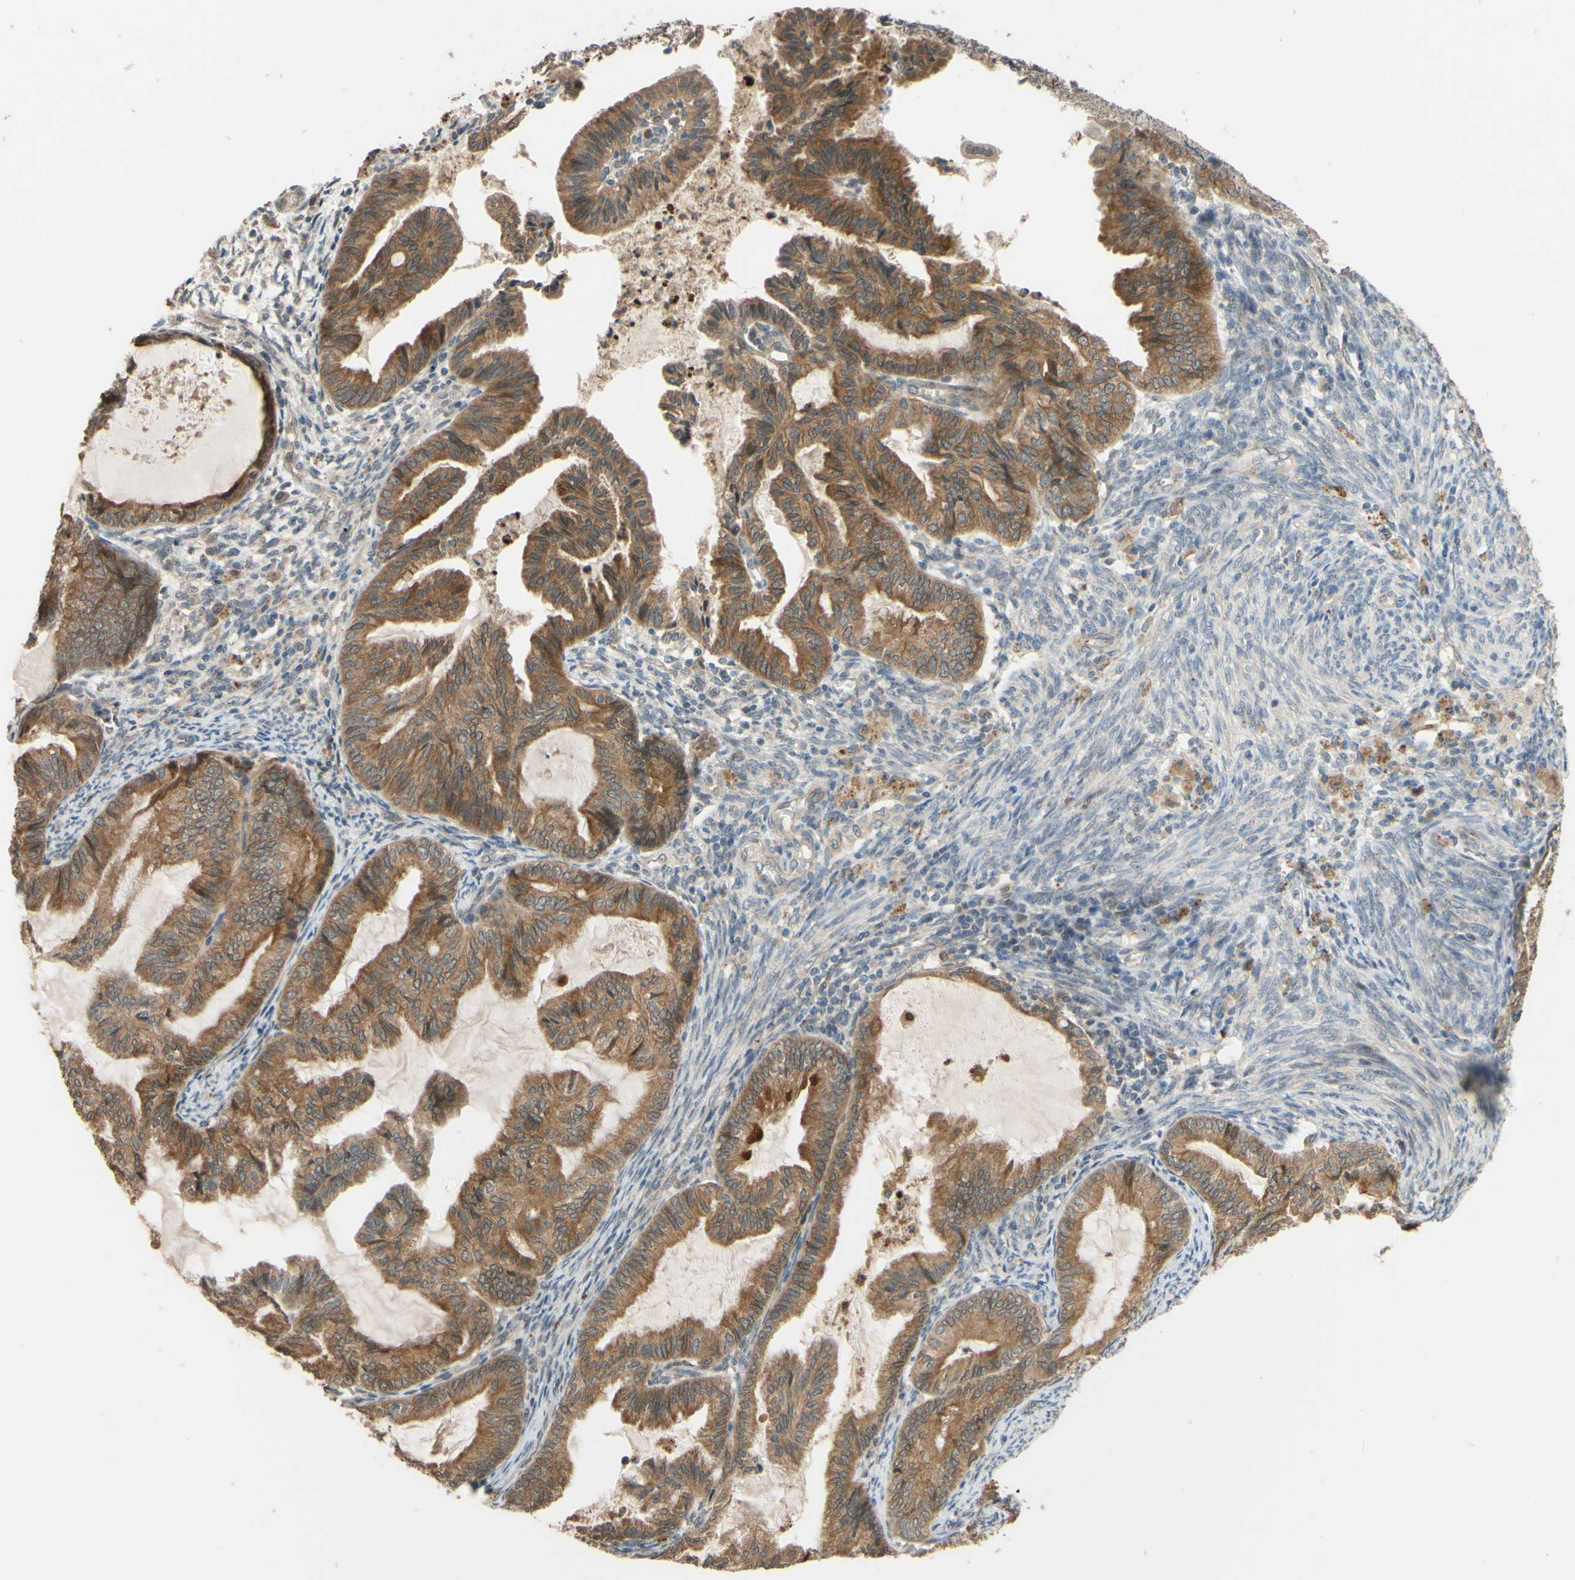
{"staining": {"intensity": "moderate", "quantity": ">75%", "location": "cytoplasmic/membranous"}, "tissue": "cervical cancer", "cell_type": "Tumor cells", "image_type": "cancer", "snomed": [{"axis": "morphology", "description": "Normal tissue, NOS"}, {"axis": "morphology", "description": "Adenocarcinoma, NOS"}, {"axis": "topography", "description": "Cervix"}, {"axis": "topography", "description": "Endometrium"}], "caption": "Human cervical cancer (adenocarcinoma) stained with a protein marker reveals moderate staining in tumor cells.", "gene": "SMIM19", "patient": {"sex": "female", "age": 86}}